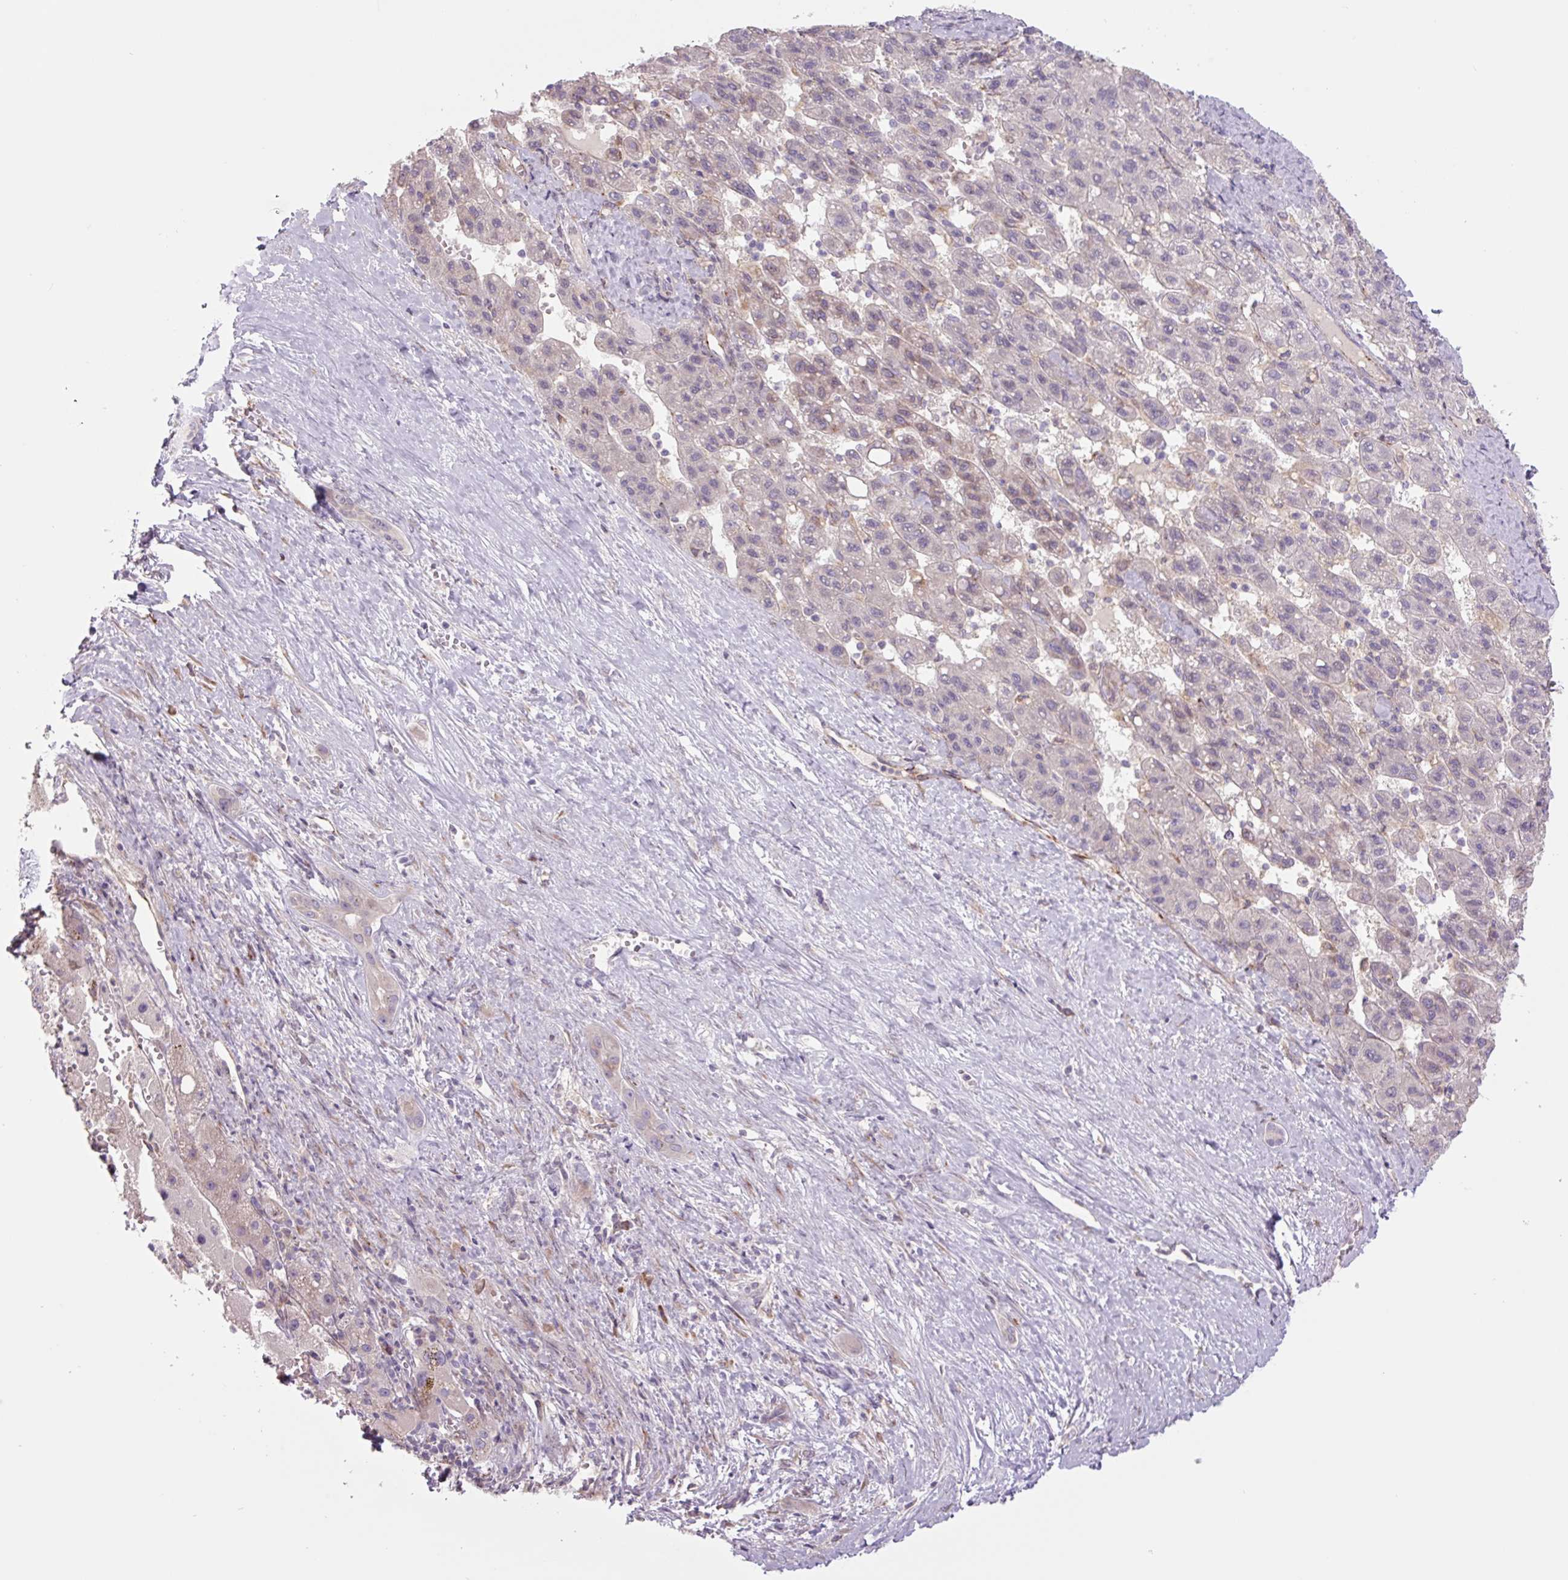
{"staining": {"intensity": "weak", "quantity": "<25%", "location": "cytoplasmic/membranous"}, "tissue": "liver cancer", "cell_type": "Tumor cells", "image_type": "cancer", "snomed": [{"axis": "morphology", "description": "Carcinoma, Hepatocellular, NOS"}, {"axis": "topography", "description": "Liver"}], "caption": "The photomicrograph reveals no staining of tumor cells in liver cancer.", "gene": "PLA2G4A", "patient": {"sex": "female", "age": 82}}